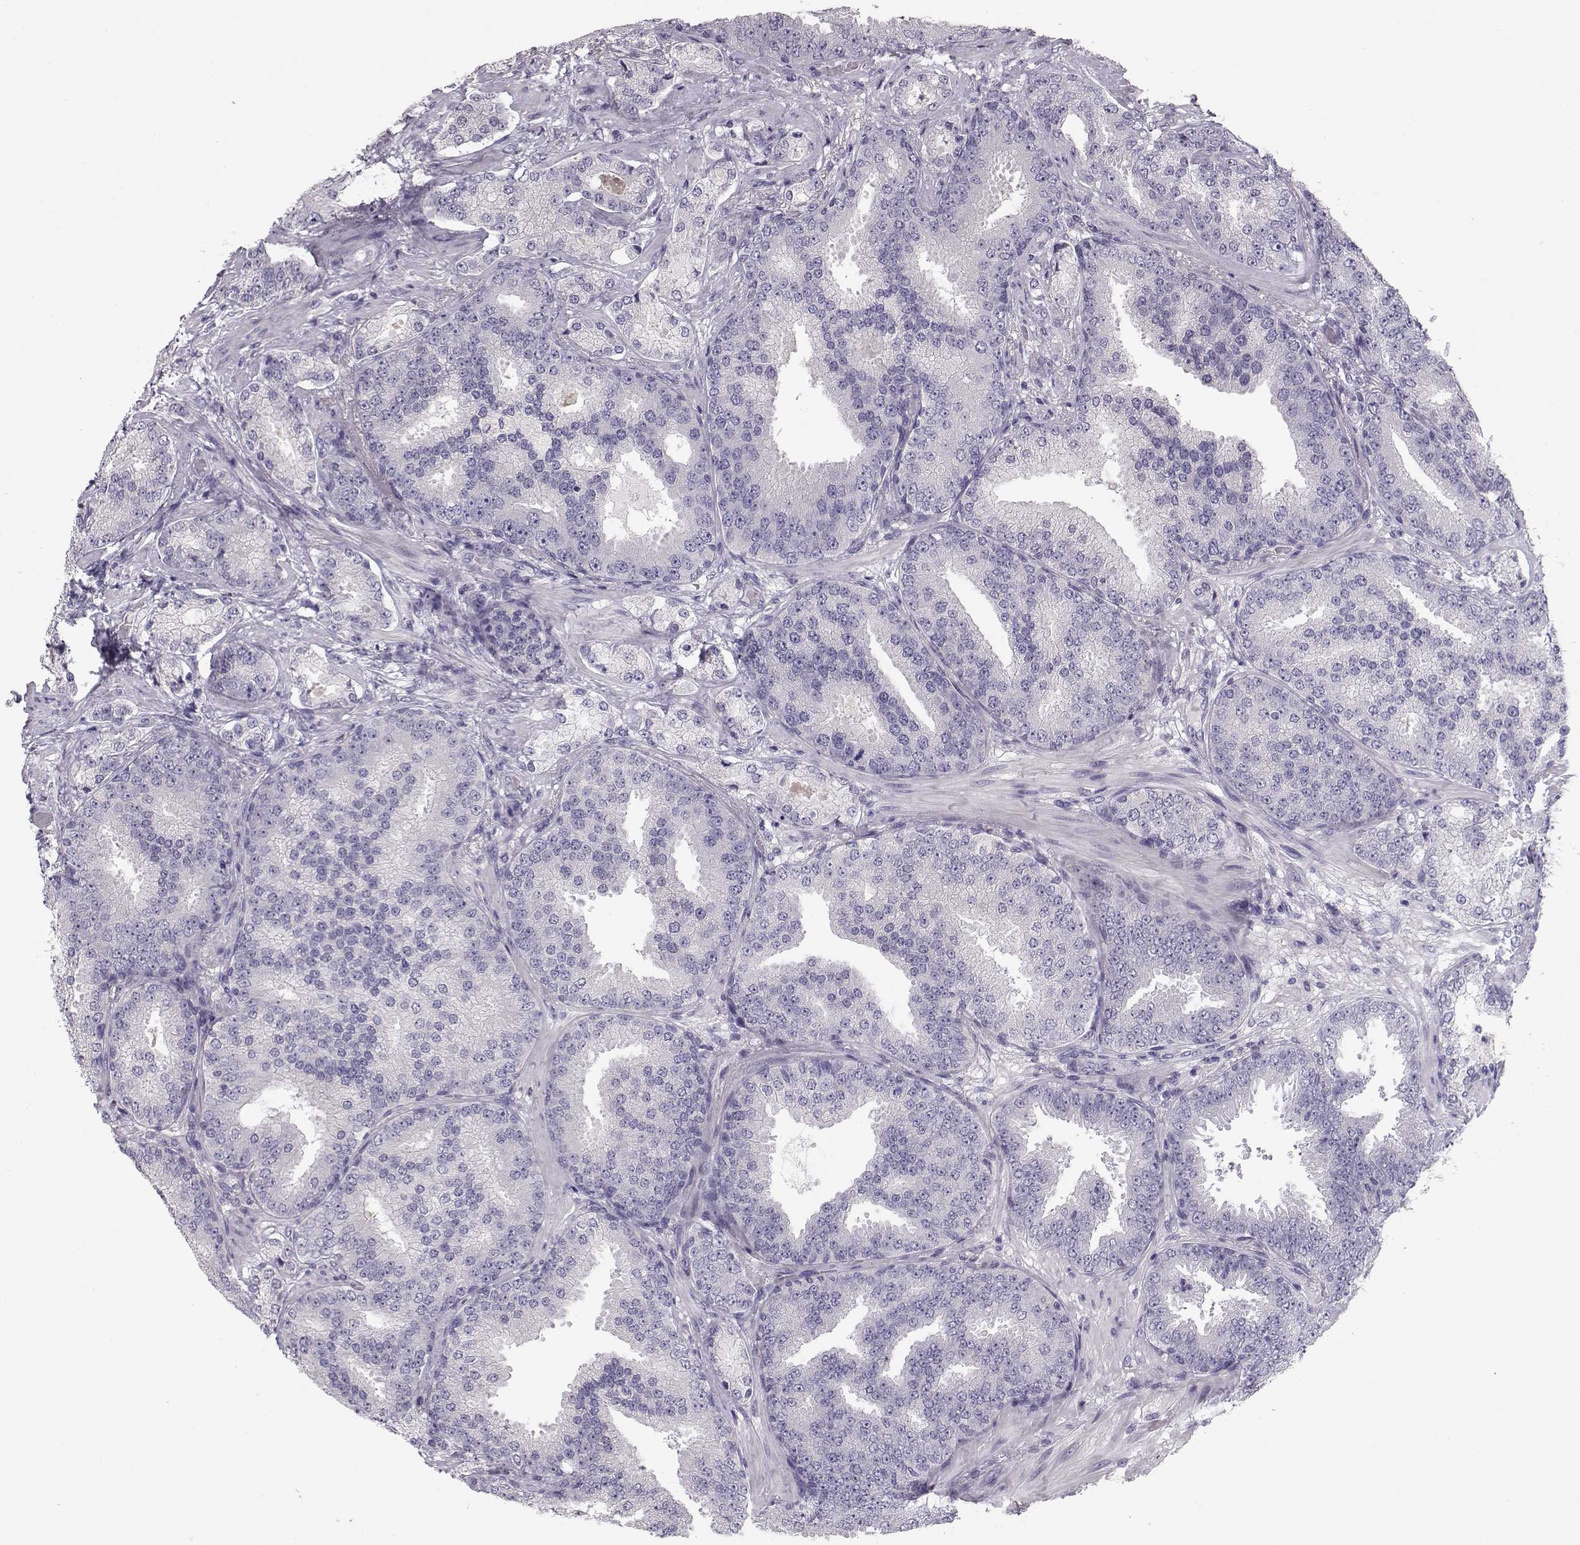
{"staining": {"intensity": "negative", "quantity": "none", "location": "none"}, "tissue": "prostate cancer", "cell_type": "Tumor cells", "image_type": "cancer", "snomed": [{"axis": "morphology", "description": "Adenocarcinoma, Low grade"}, {"axis": "topography", "description": "Prostate"}], "caption": "The immunohistochemistry histopathology image has no significant positivity in tumor cells of adenocarcinoma (low-grade) (prostate) tissue.", "gene": "GRK1", "patient": {"sex": "male", "age": 68}}